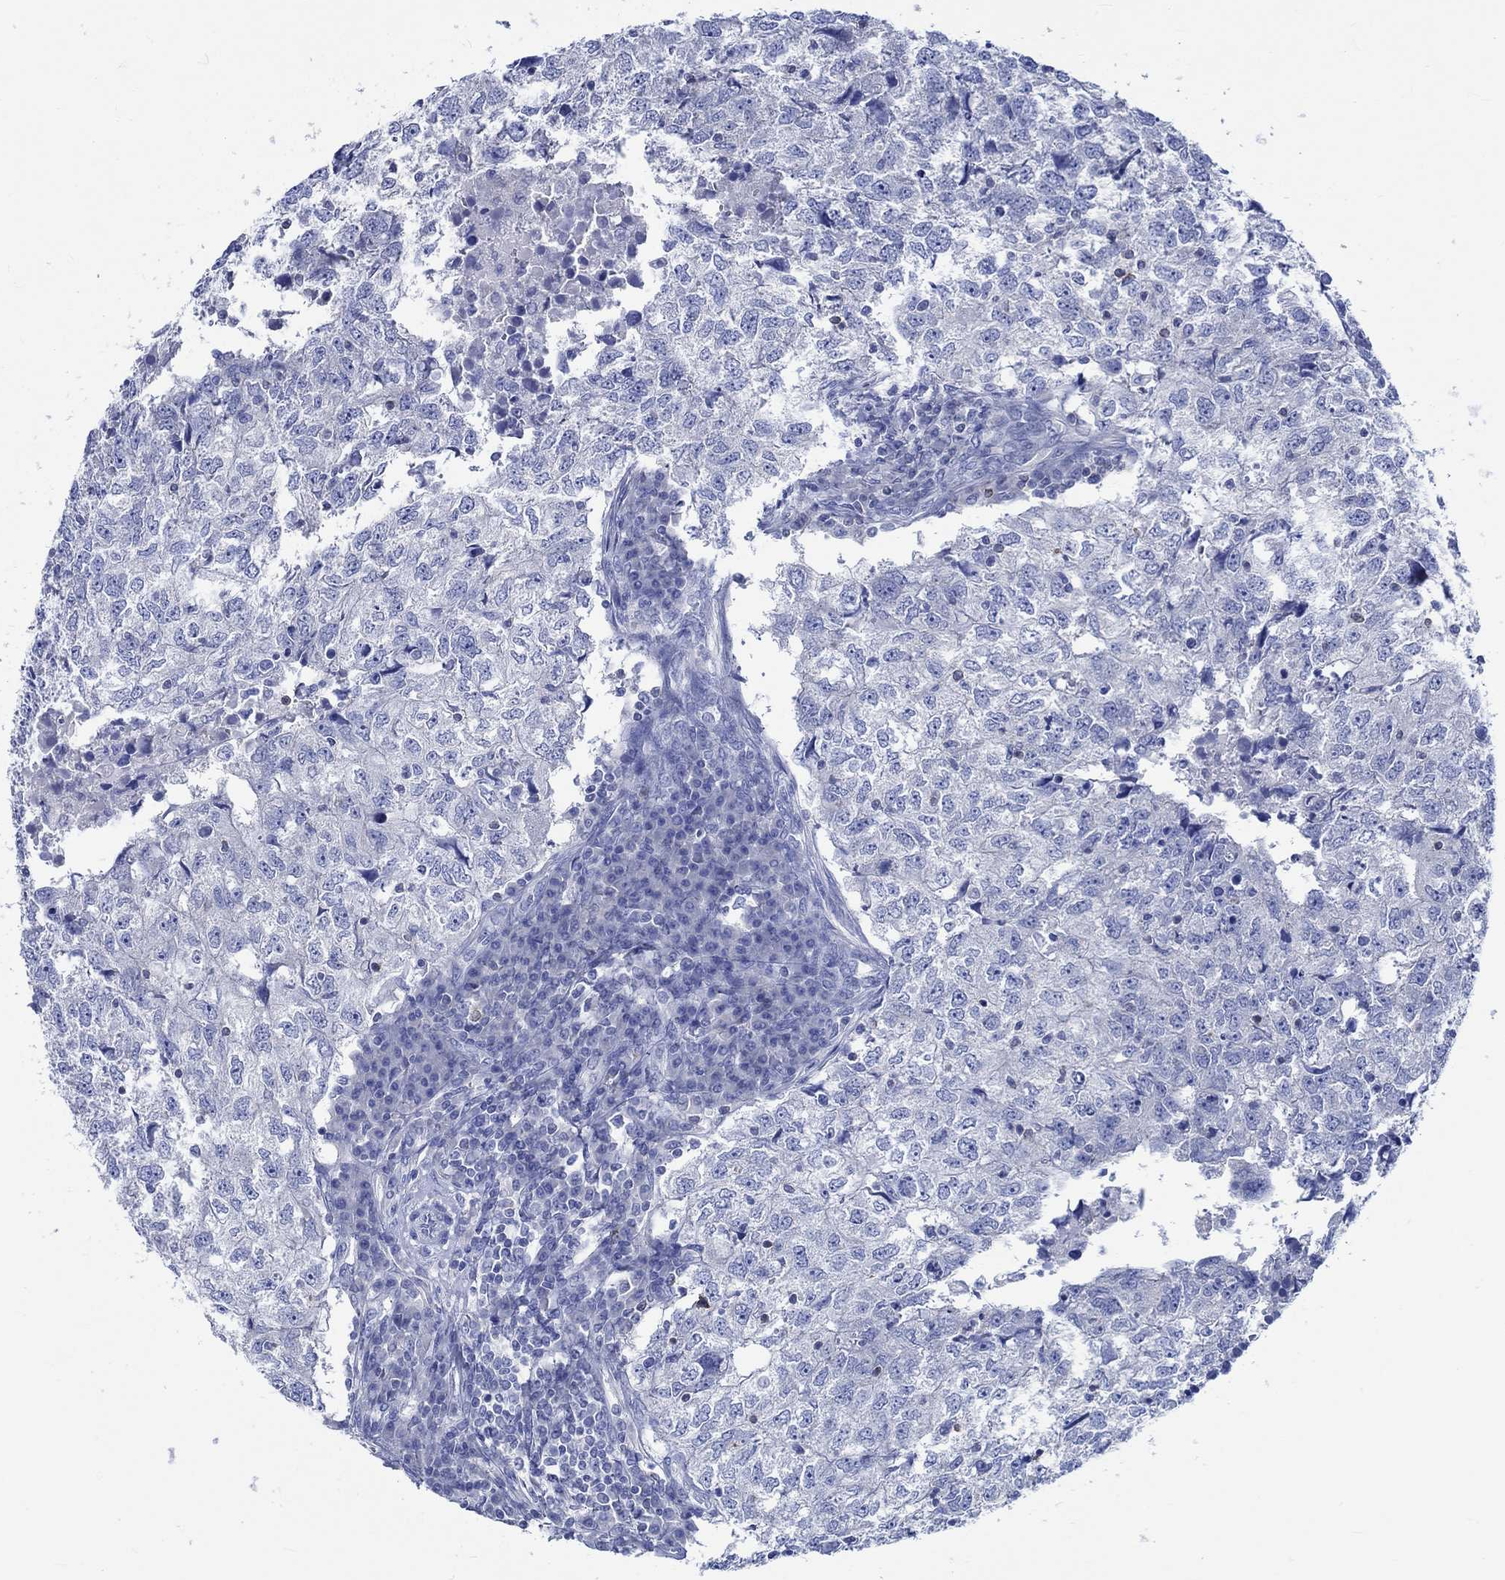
{"staining": {"intensity": "negative", "quantity": "none", "location": "none"}, "tissue": "breast cancer", "cell_type": "Tumor cells", "image_type": "cancer", "snomed": [{"axis": "morphology", "description": "Duct carcinoma"}, {"axis": "topography", "description": "Breast"}], "caption": "DAB (3,3'-diaminobenzidine) immunohistochemical staining of human breast invasive ductal carcinoma reveals no significant positivity in tumor cells.", "gene": "PTPRN2", "patient": {"sex": "female", "age": 30}}